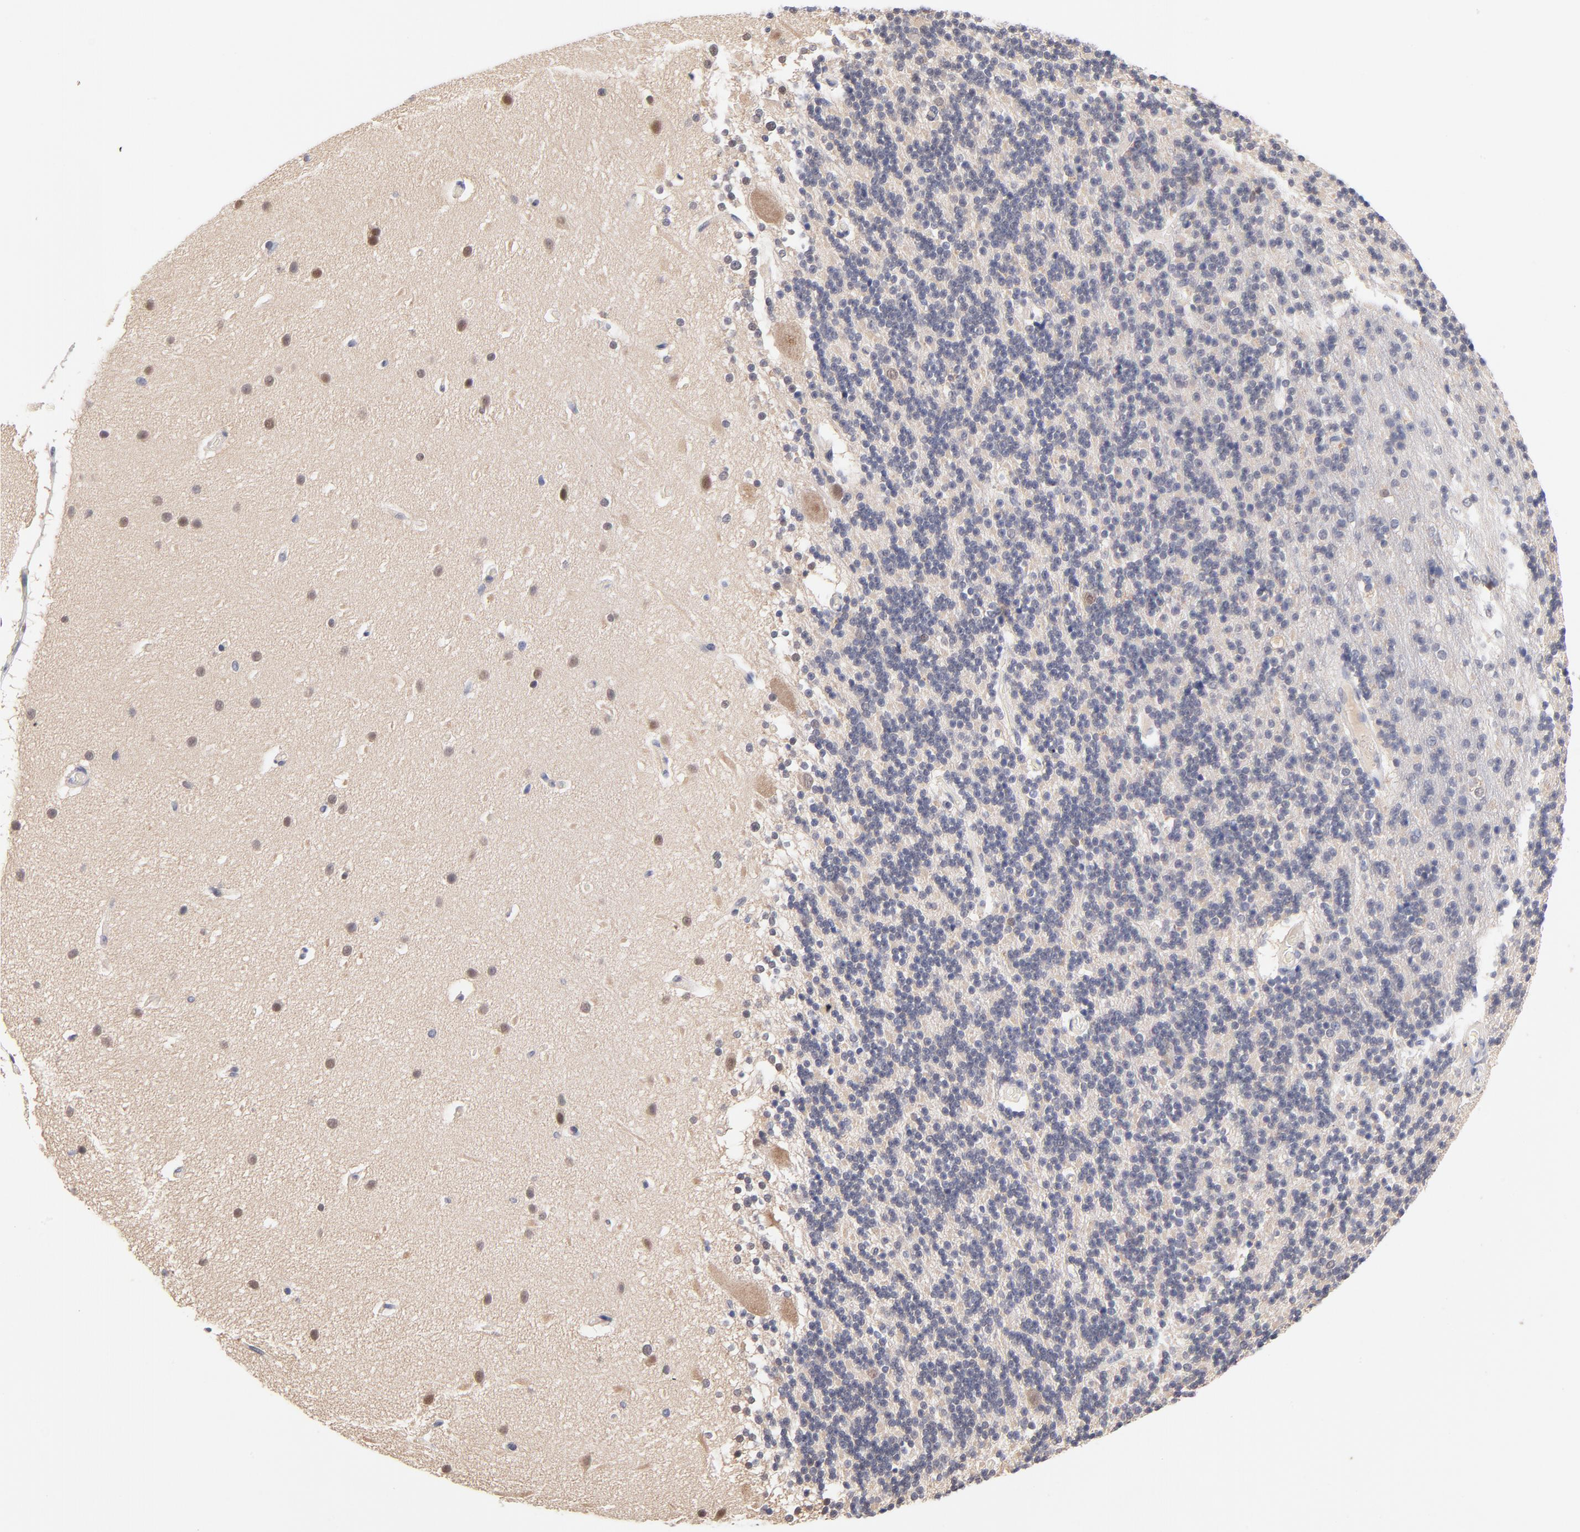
{"staining": {"intensity": "negative", "quantity": "none", "location": "none"}, "tissue": "cerebellum", "cell_type": "Cells in granular layer", "image_type": "normal", "snomed": [{"axis": "morphology", "description": "Normal tissue, NOS"}, {"axis": "topography", "description": "Cerebellum"}], "caption": "This is an immunohistochemistry (IHC) photomicrograph of benign human cerebellum. There is no positivity in cells in granular layer.", "gene": "TXNL1", "patient": {"sex": "female", "age": 54}}